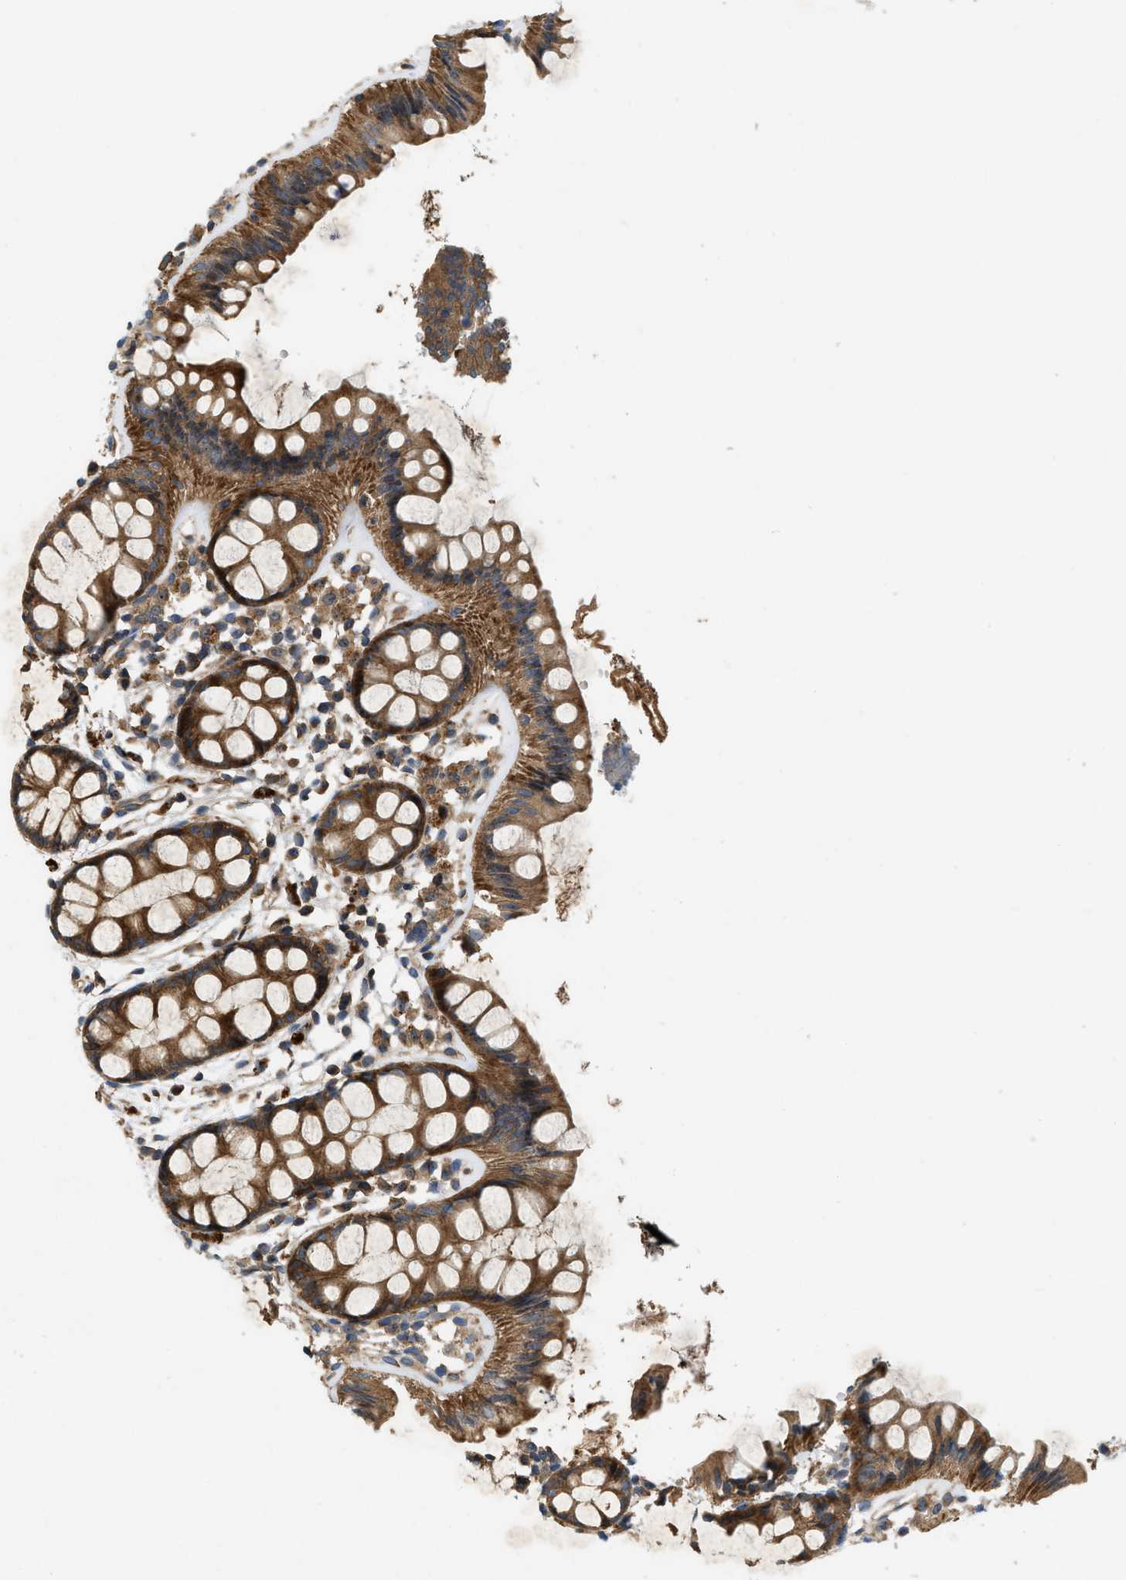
{"staining": {"intensity": "strong", "quantity": ">75%", "location": "cytoplasmic/membranous"}, "tissue": "rectum", "cell_type": "Glandular cells", "image_type": "normal", "snomed": [{"axis": "morphology", "description": "Normal tissue, NOS"}, {"axis": "topography", "description": "Rectum"}], "caption": "A high-resolution image shows immunohistochemistry staining of unremarkable rectum, which displays strong cytoplasmic/membranous expression in approximately >75% of glandular cells.", "gene": "CNNM3", "patient": {"sex": "female", "age": 66}}